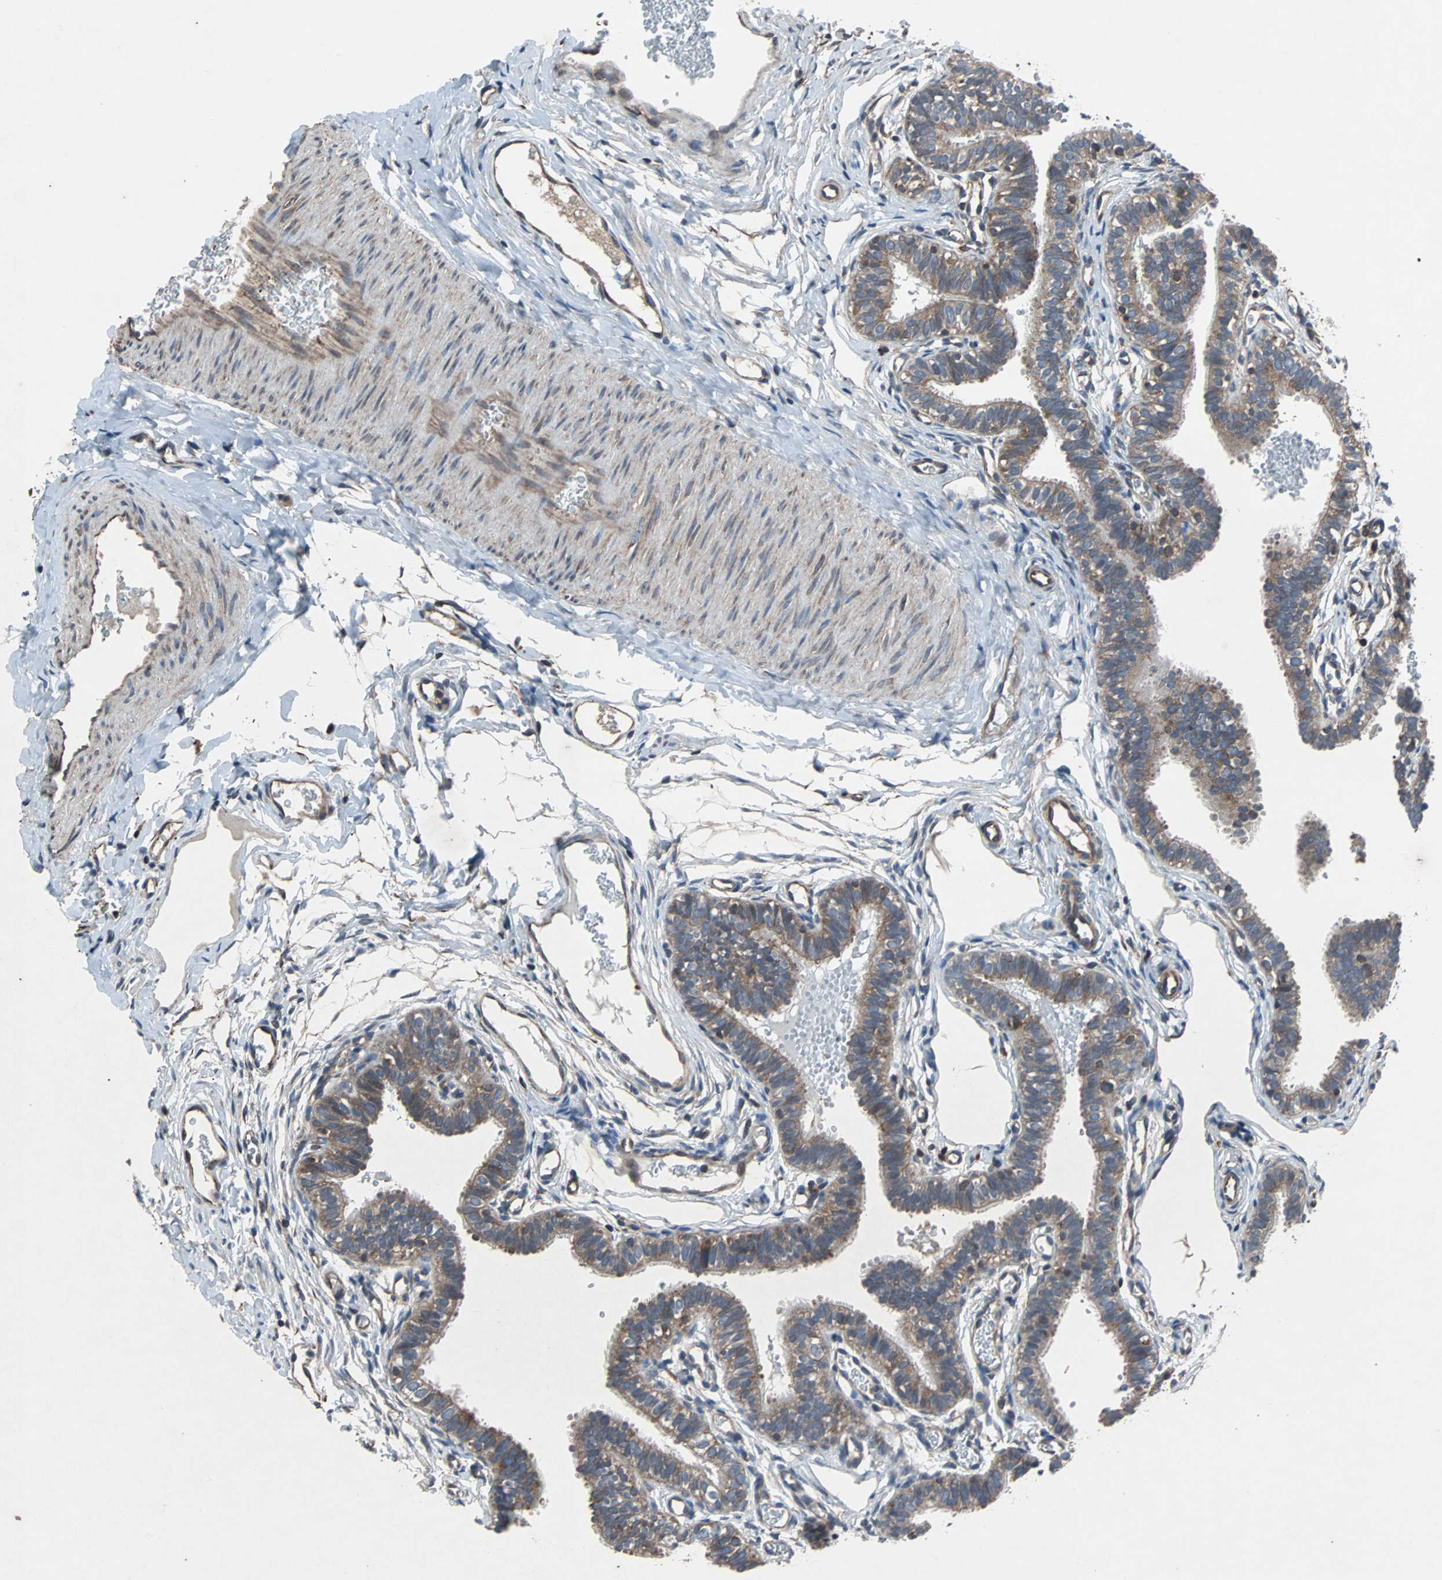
{"staining": {"intensity": "moderate", "quantity": ">75%", "location": "cytoplasmic/membranous"}, "tissue": "fallopian tube", "cell_type": "Glandular cells", "image_type": "normal", "snomed": [{"axis": "morphology", "description": "Normal tissue, NOS"}, {"axis": "topography", "description": "Fallopian tube"}, {"axis": "topography", "description": "Placenta"}], "caption": "Immunohistochemical staining of benign human fallopian tube exhibits moderate cytoplasmic/membranous protein expression in approximately >75% of glandular cells. The staining was performed using DAB (3,3'-diaminobenzidine), with brown indicating positive protein expression. Nuclei are stained blue with hematoxylin.", "gene": "ACTR3", "patient": {"sex": "female", "age": 34}}